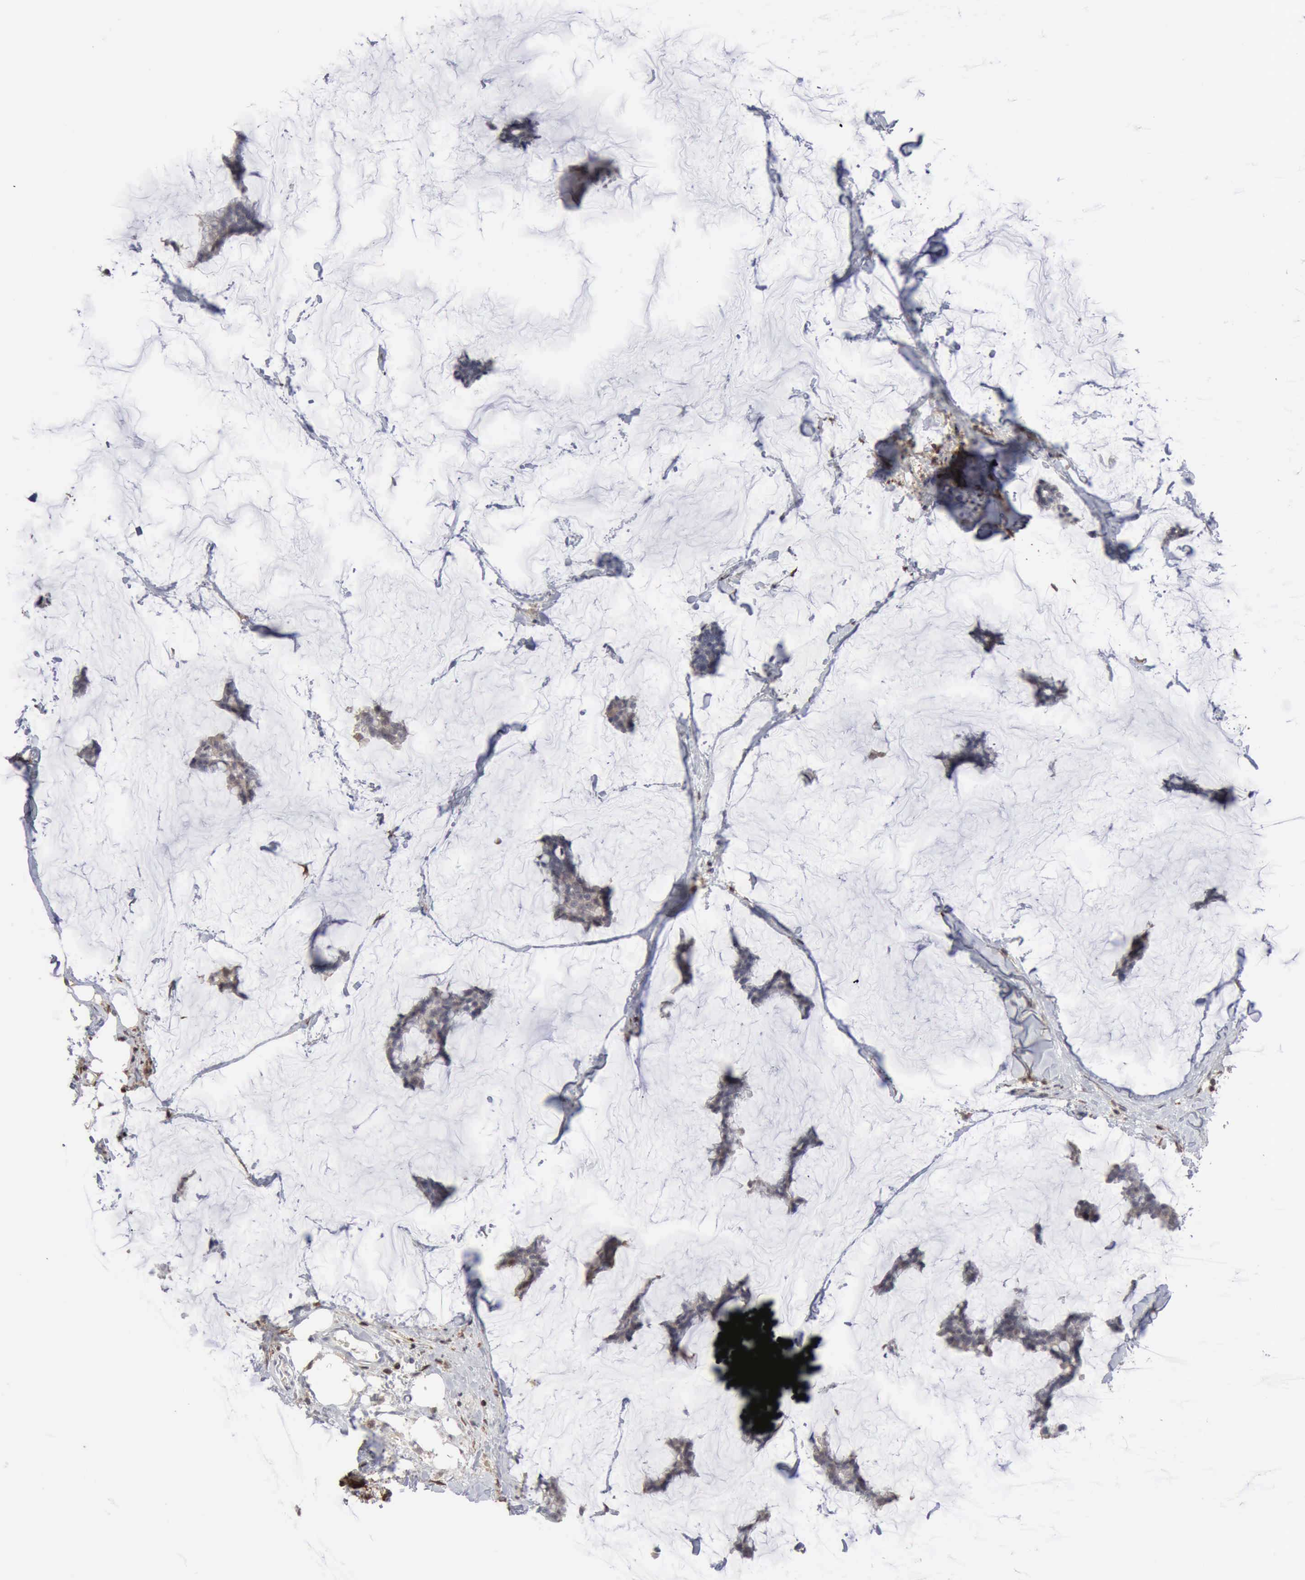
{"staining": {"intensity": "weak", "quantity": "<25%", "location": "nuclear"}, "tissue": "breast cancer", "cell_type": "Tumor cells", "image_type": "cancer", "snomed": [{"axis": "morphology", "description": "Duct carcinoma"}, {"axis": "topography", "description": "Breast"}], "caption": "The image displays no significant staining in tumor cells of breast cancer.", "gene": "STAT1", "patient": {"sex": "female", "age": 93}}